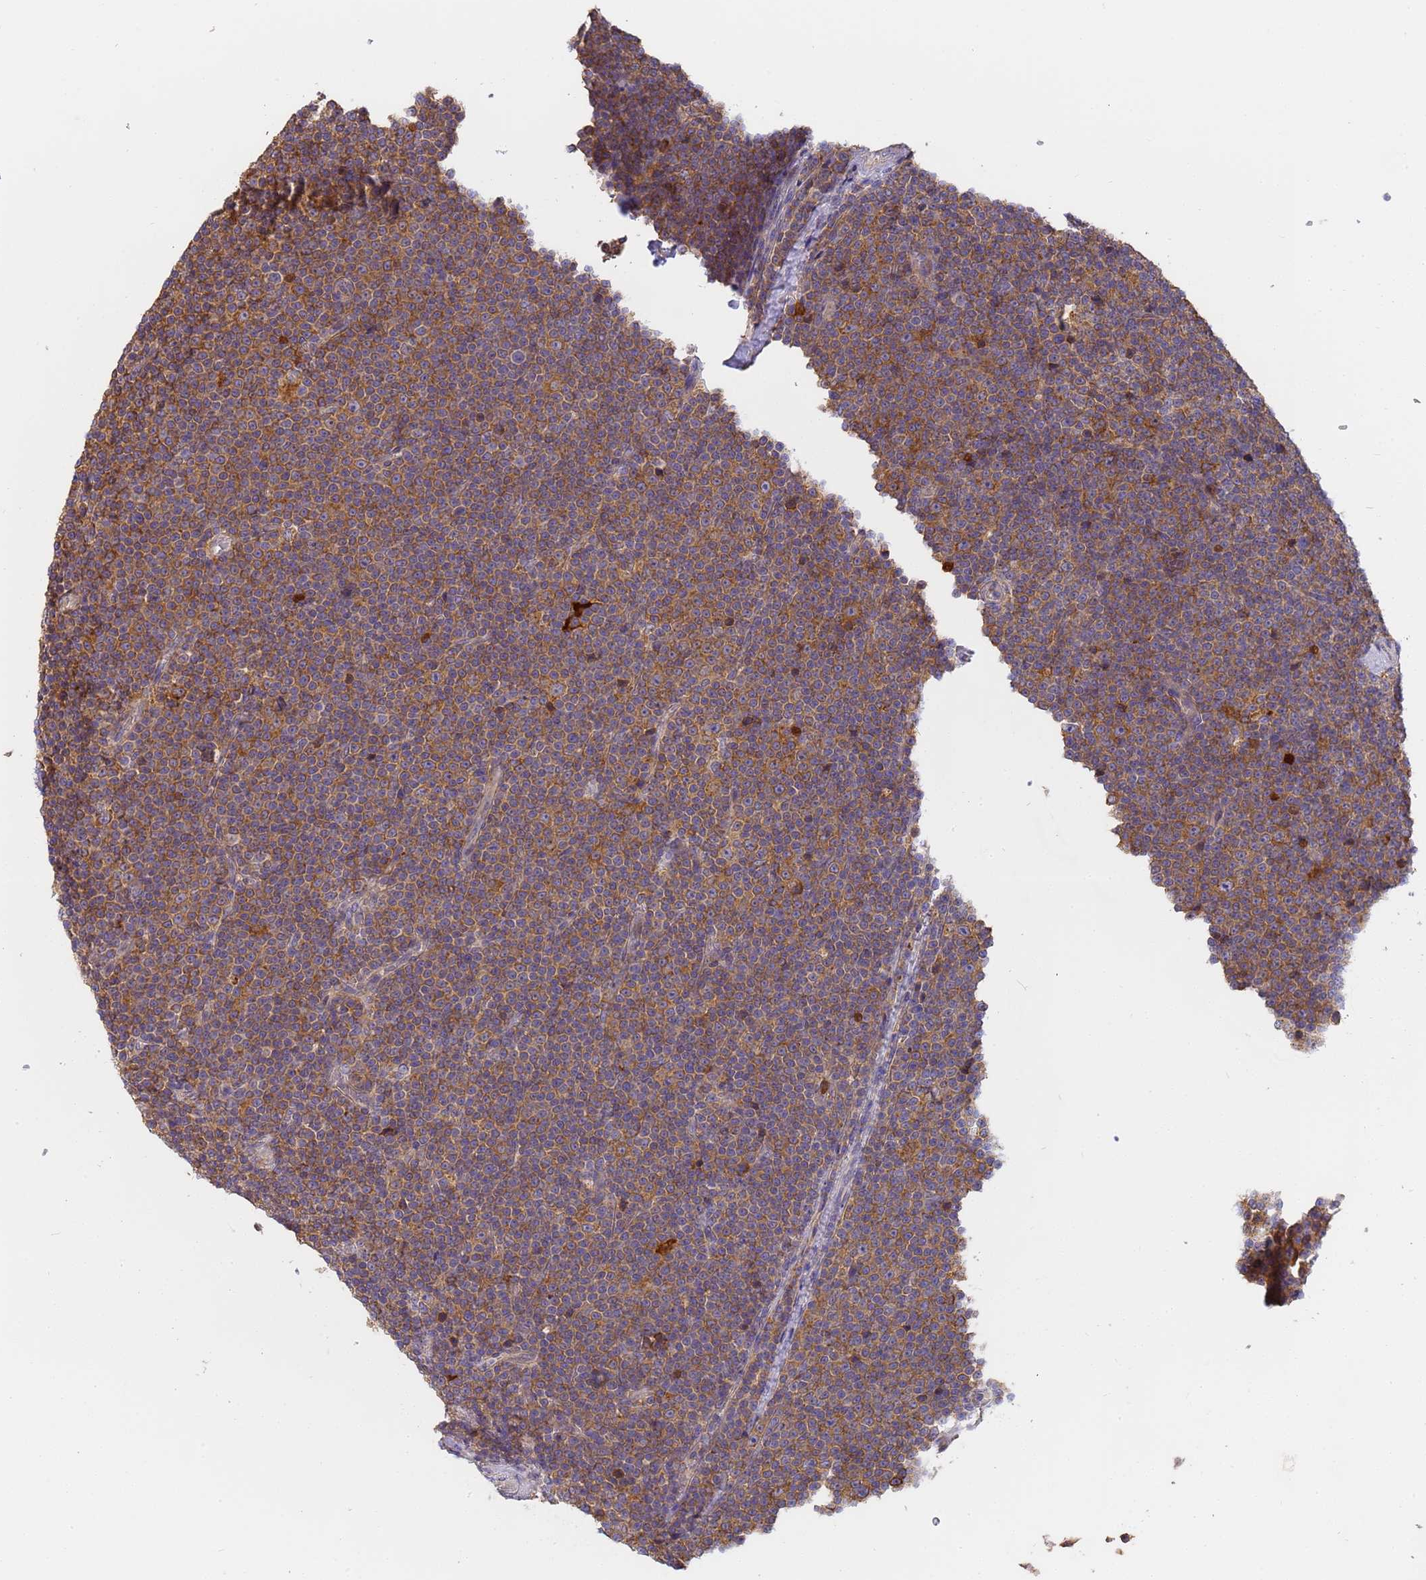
{"staining": {"intensity": "moderate", "quantity": ">75%", "location": "cytoplasmic/membranous"}, "tissue": "lymphoma", "cell_type": "Tumor cells", "image_type": "cancer", "snomed": [{"axis": "morphology", "description": "Malignant lymphoma, non-Hodgkin's type, Low grade"}, {"axis": "topography", "description": "Lymph node"}], "caption": "Immunohistochemical staining of human lymphoma shows moderate cytoplasmic/membranous protein staining in approximately >75% of tumor cells.", "gene": "M6PR", "patient": {"sex": "female", "age": 67}}